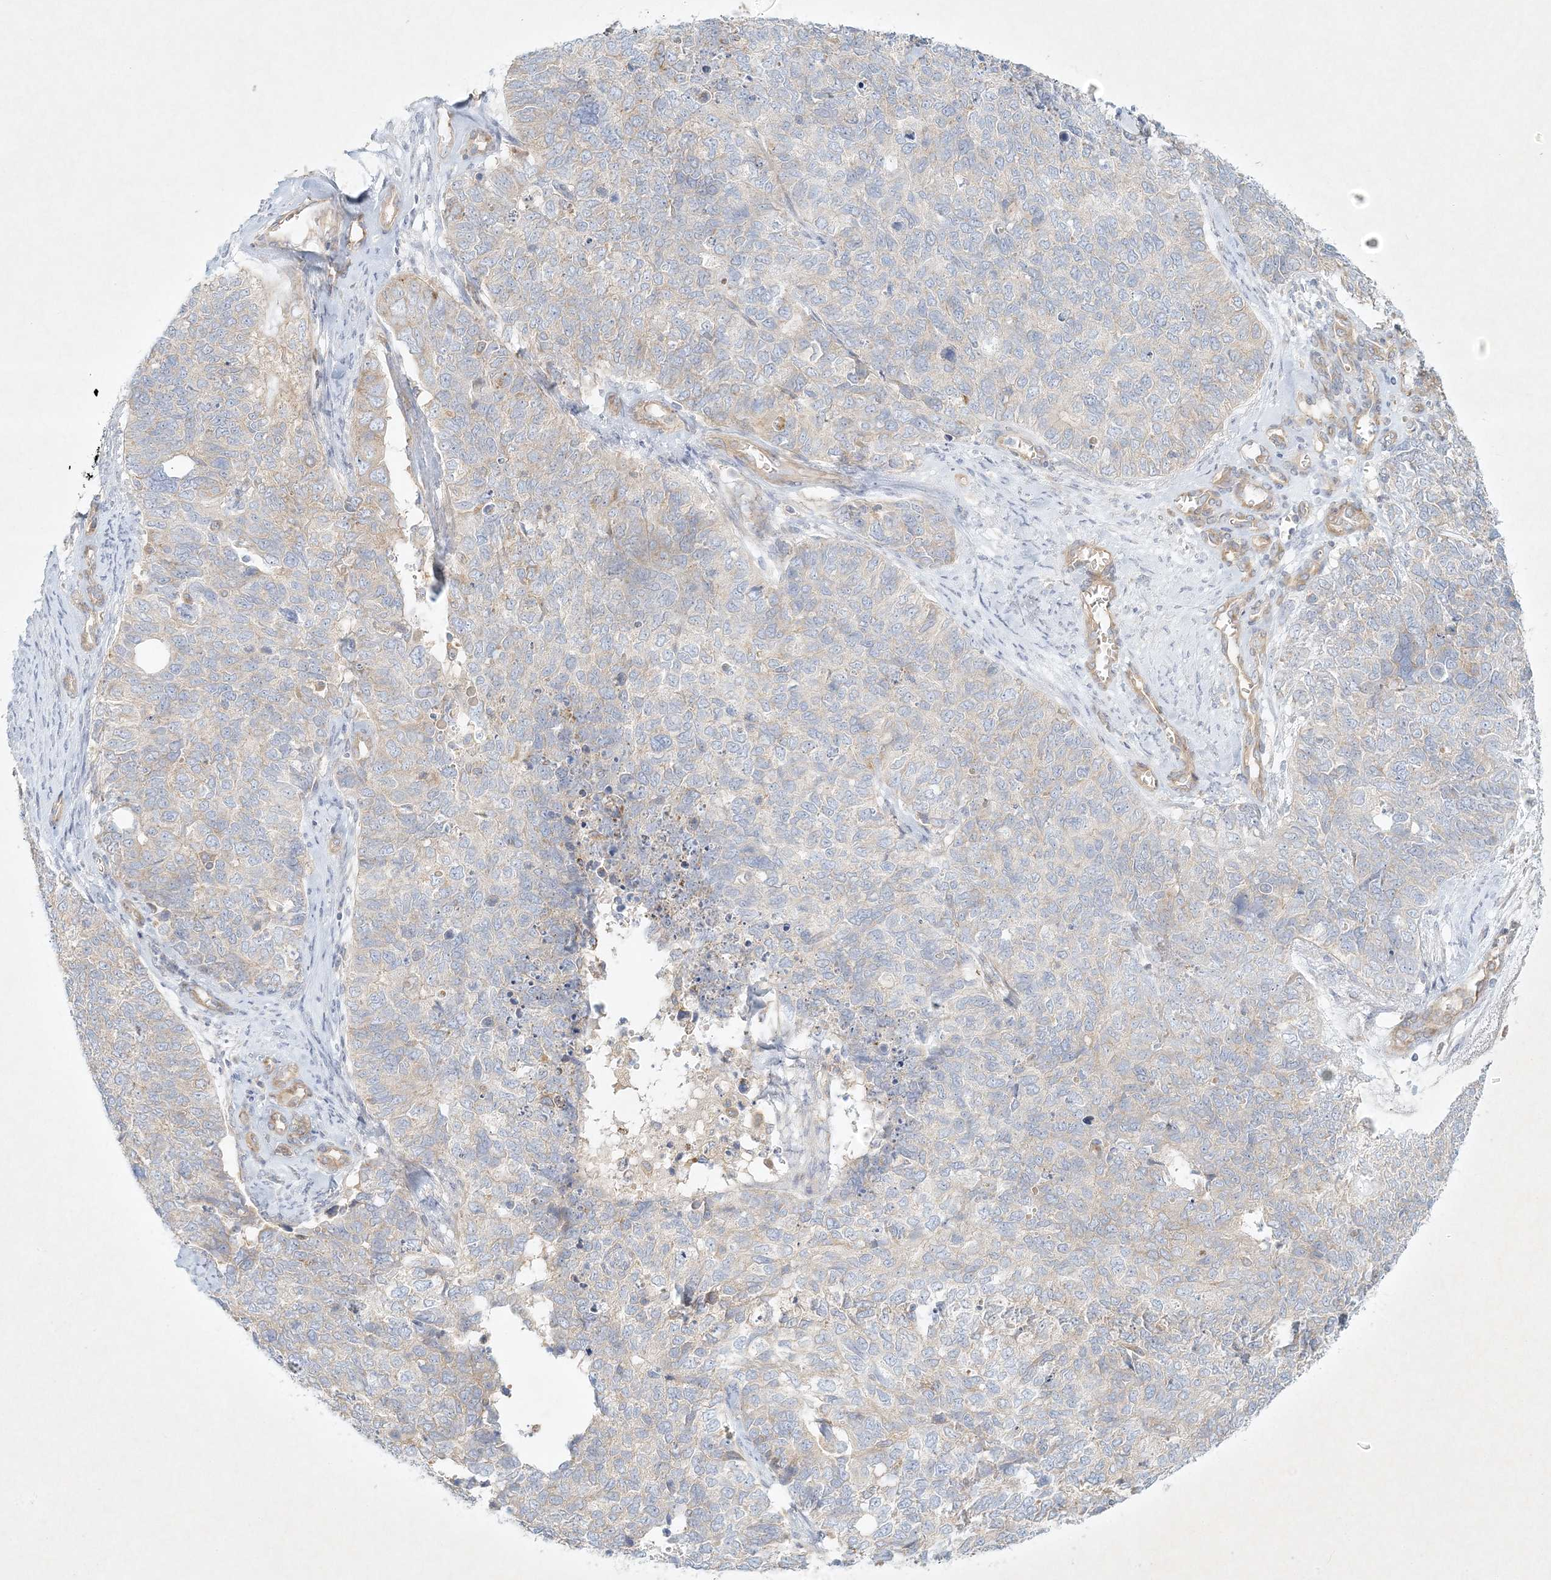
{"staining": {"intensity": "weak", "quantity": "<25%", "location": "cytoplasmic/membranous"}, "tissue": "cervical cancer", "cell_type": "Tumor cells", "image_type": "cancer", "snomed": [{"axis": "morphology", "description": "Squamous cell carcinoma, NOS"}, {"axis": "topography", "description": "Cervix"}], "caption": "There is no significant expression in tumor cells of cervical cancer. (Brightfield microscopy of DAB immunohistochemistry at high magnification).", "gene": "STK11IP", "patient": {"sex": "female", "age": 63}}